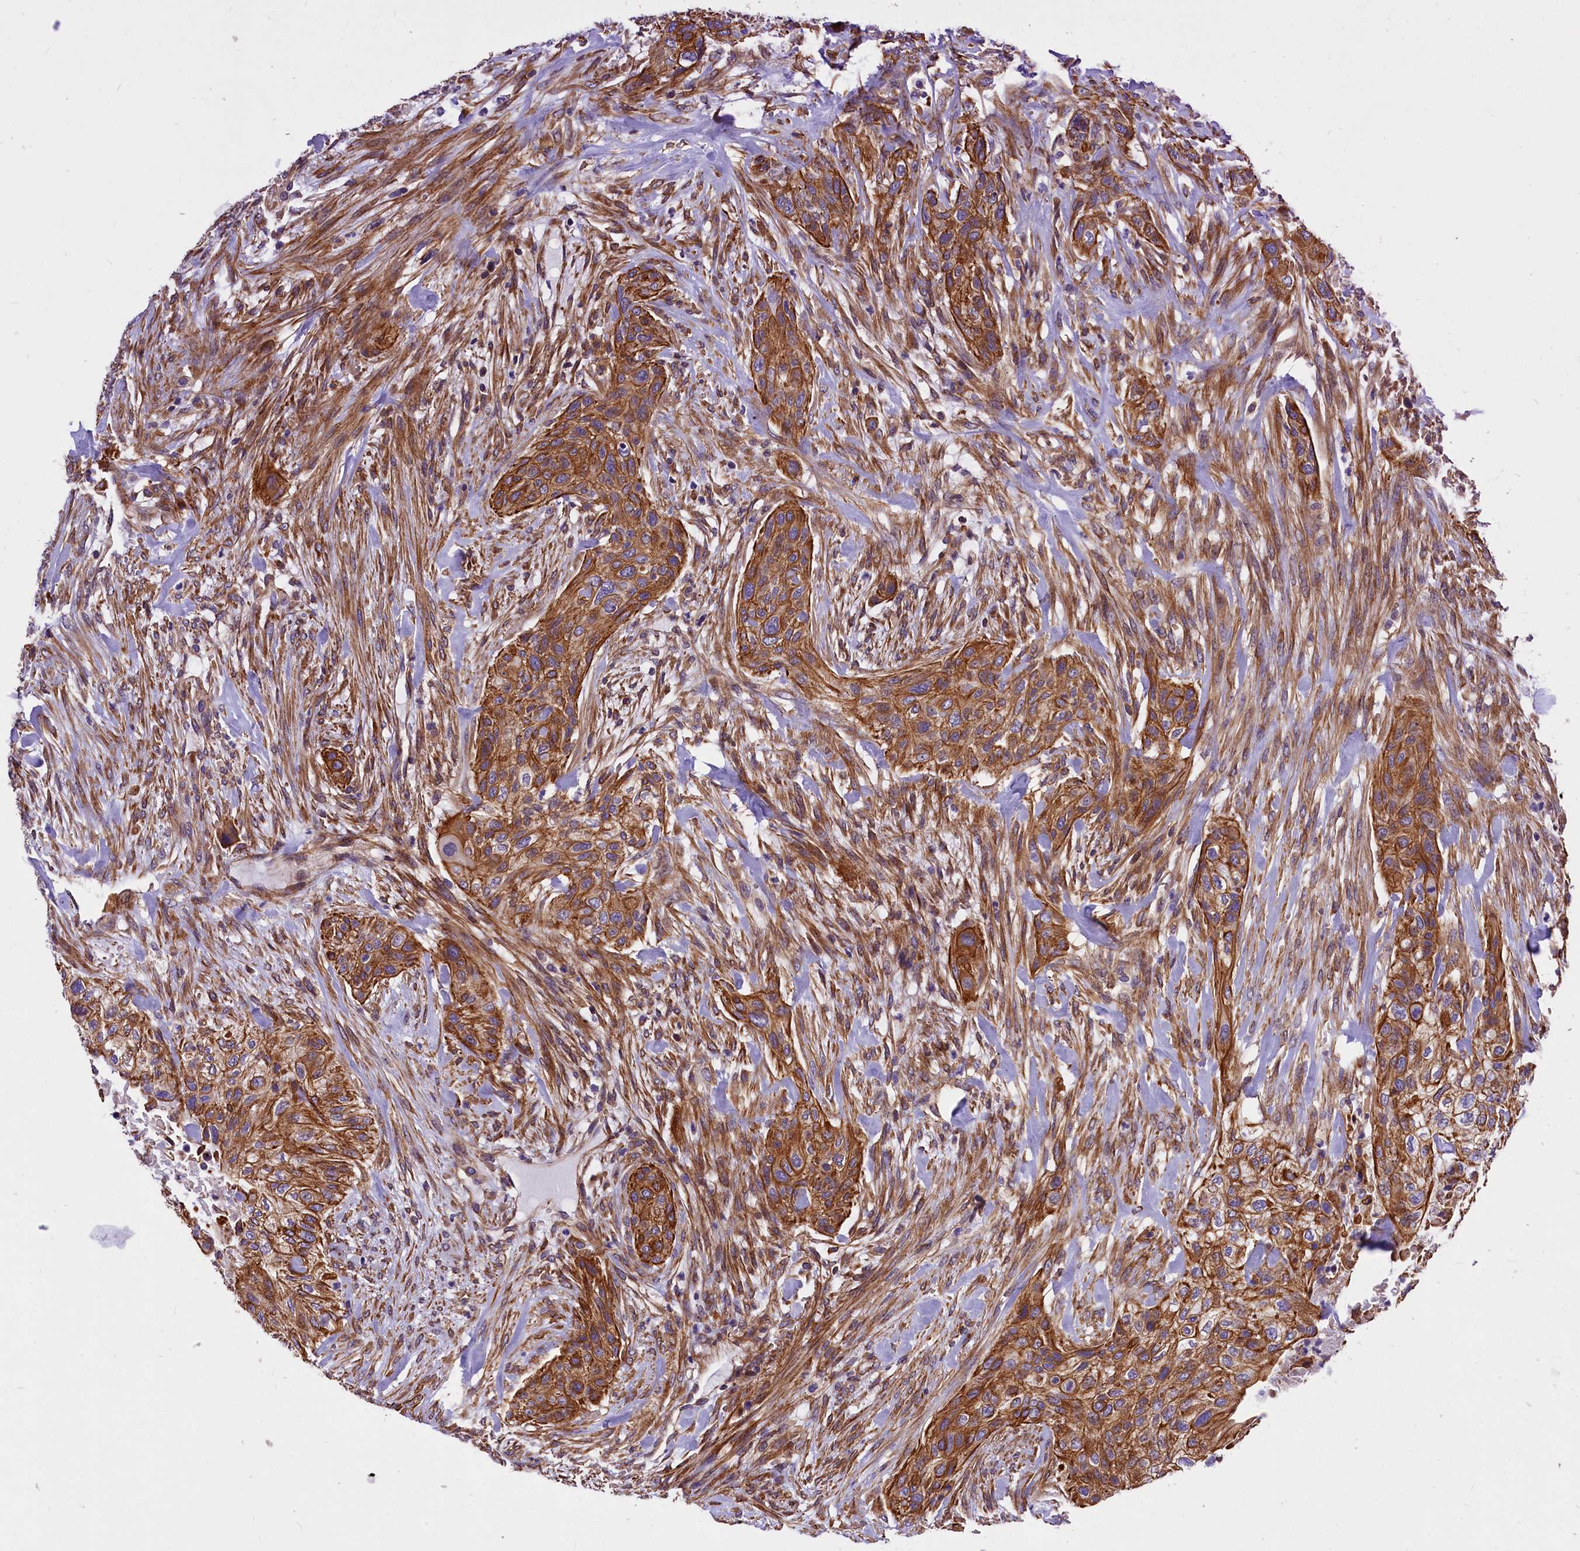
{"staining": {"intensity": "strong", "quantity": ">75%", "location": "cytoplasmic/membranous"}, "tissue": "urothelial cancer", "cell_type": "Tumor cells", "image_type": "cancer", "snomed": [{"axis": "morphology", "description": "Urothelial carcinoma, High grade"}, {"axis": "topography", "description": "Urinary bladder"}], "caption": "High-grade urothelial carcinoma tissue demonstrates strong cytoplasmic/membranous positivity in approximately >75% of tumor cells", "gene": "MED20", "patient": {"sex": "male", "age": 35}}